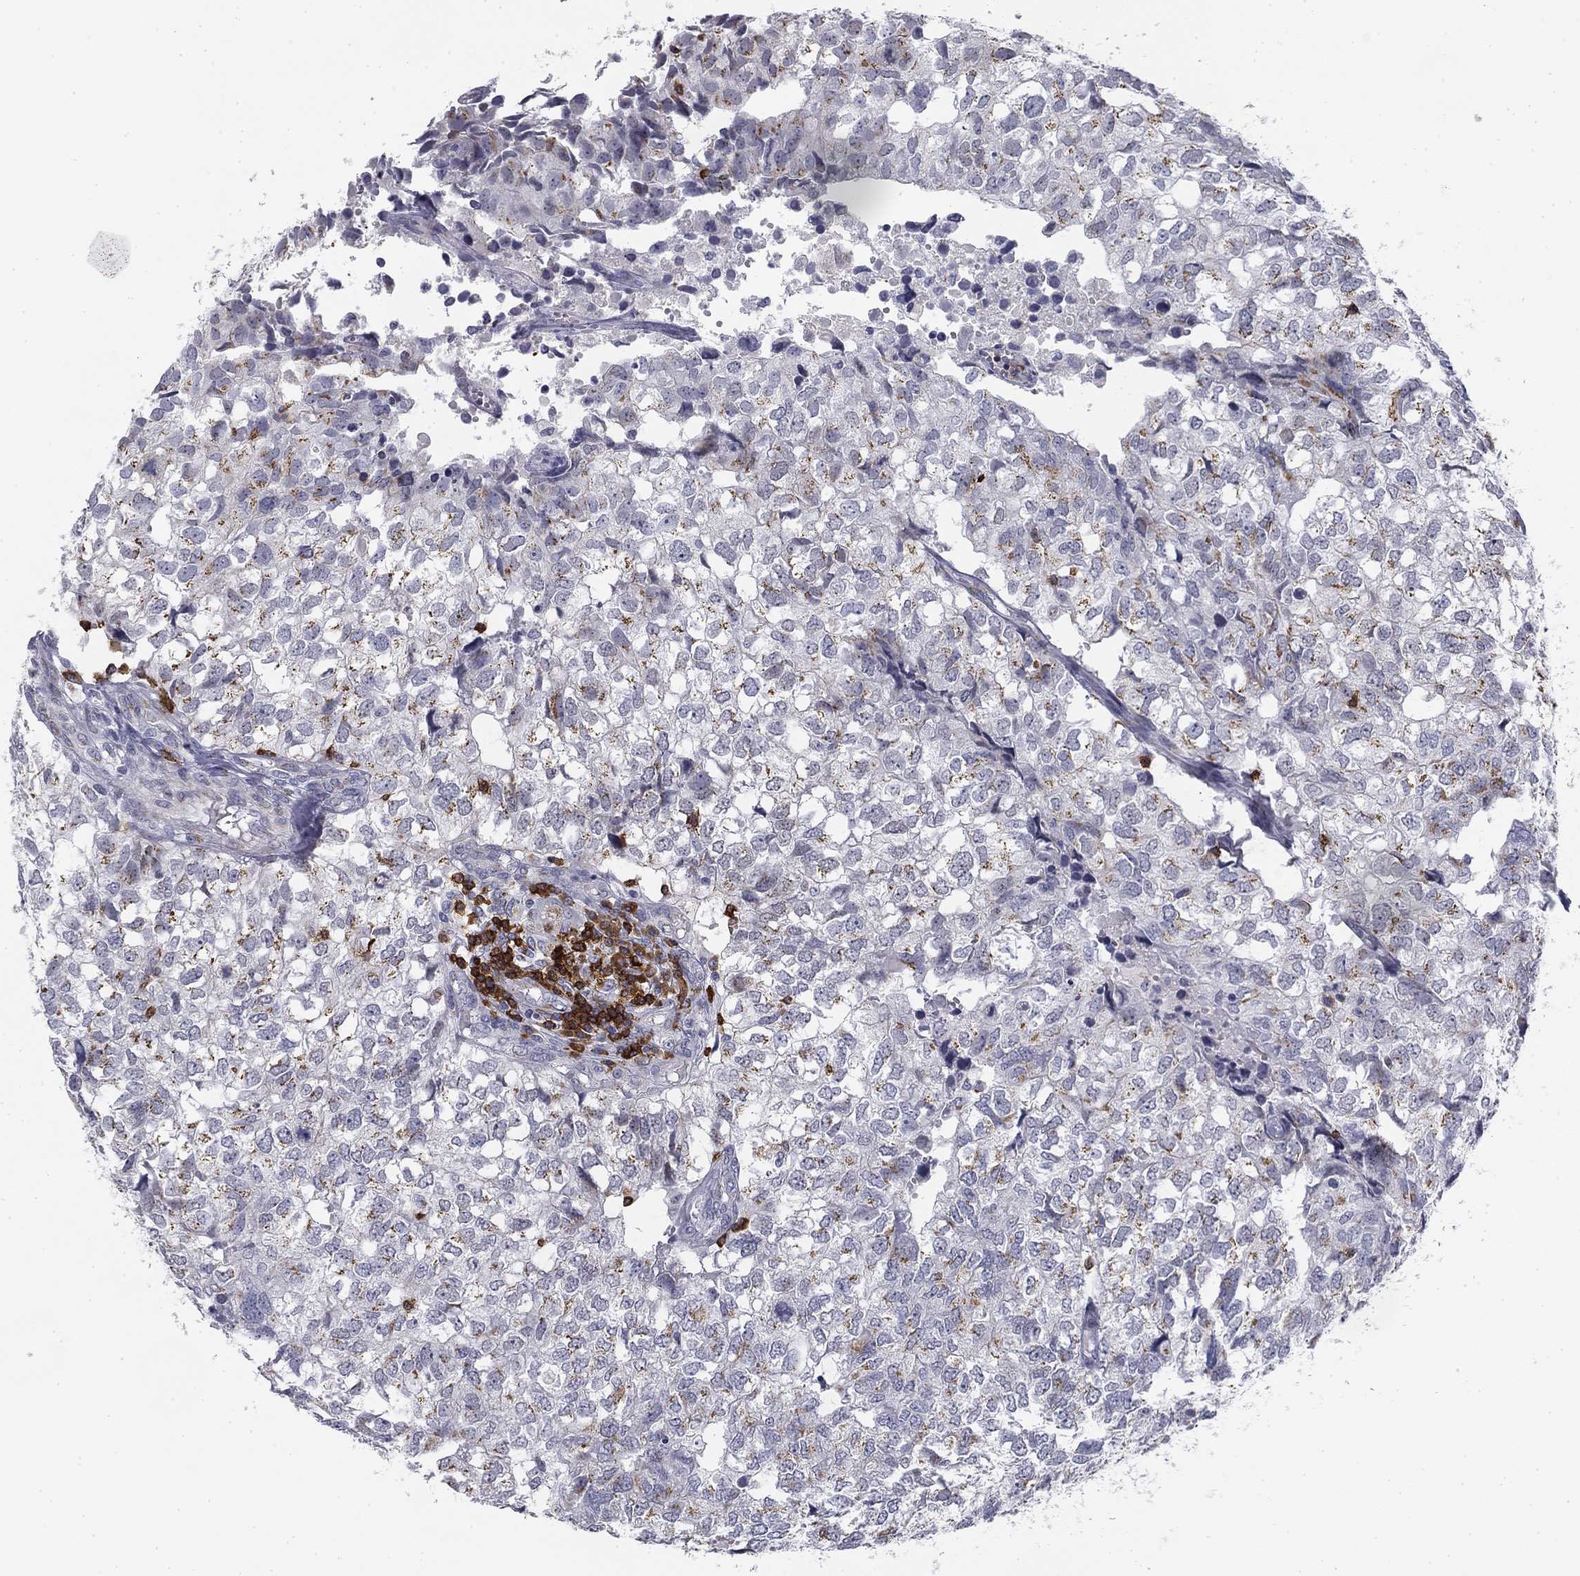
{"staining": {"intensity": "negative", "quantity": "none", "location": "none"}, "tissue": "breast cancer", "cell_type": "Tumor cells", "image_type": "cancer", "snomed": [{"axis": "morphology", "description": "Duct carcinoma"}, {"axis": "topography", "description": "Breast"}], "caption": "This image is of breast cancer stained with IHC to label a protein in brown with the nuclei are counter-stained blue. There is no staining in tumor cells. (Brightfield microscopy of DAB IHC at high magnification).", "gene": "TRAT1", "patient": {"sex": "female", "age": 30}}